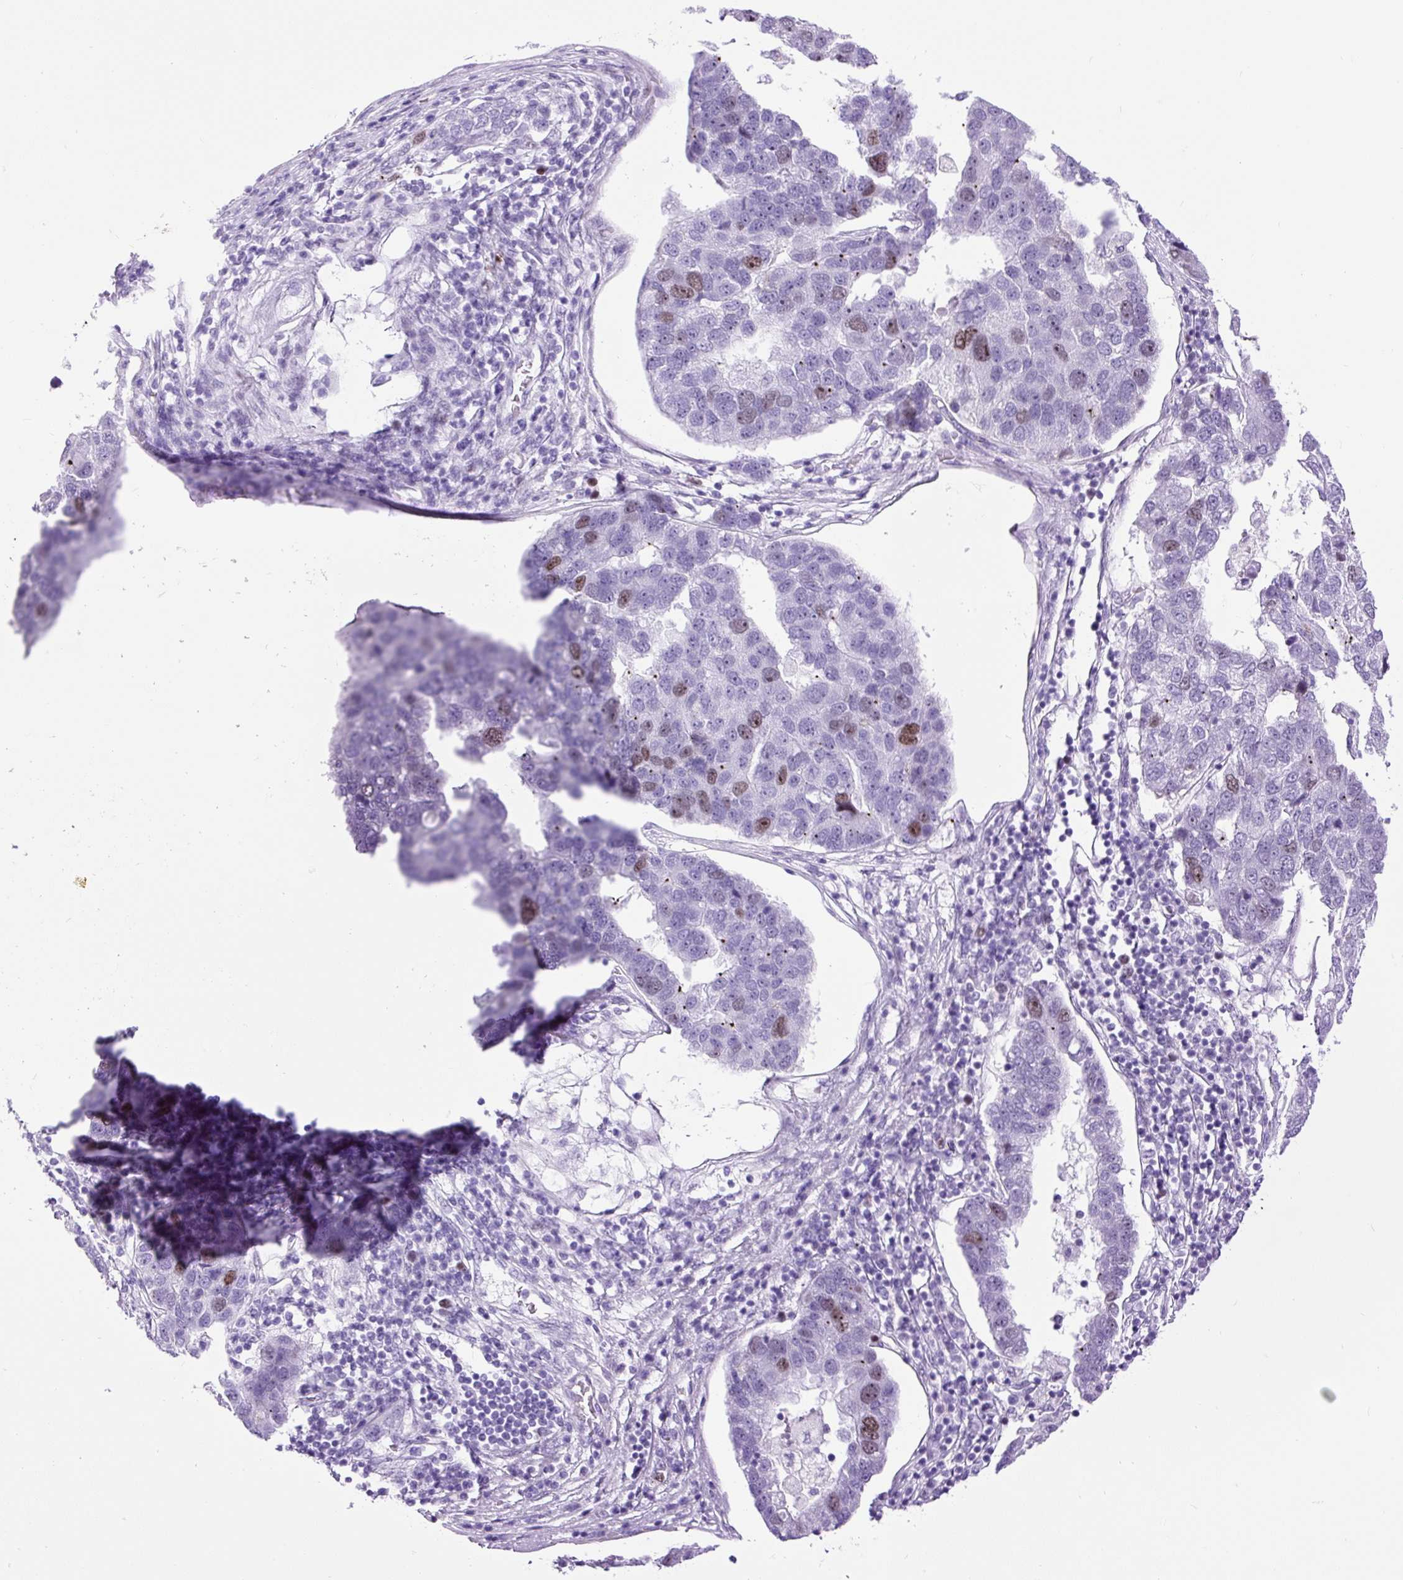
{"staining": {"intensity": "moderate", "quantity": "<25%", "location": "nuclear"}, "tissue": "pancreatic cancer", "cell_type": "Tumor cells", "image_type": "cancer", "snomed": [{"axis": "morphology", "description": "Adenocarcinoma, NOS"}, {"axis": "topography", "description": "Pancreas"}], "caption": "This histopathology image displays pancreatic cancer (adenocarcinoma) stained with immunohistochemistry to label a protein in brown. The nuclear of tumor cells show moderate positivity for the protein. Nuclei are counter-stained blue.", "gene": "RACGAP1", "patient": {"sex": "female", "age": 61}}